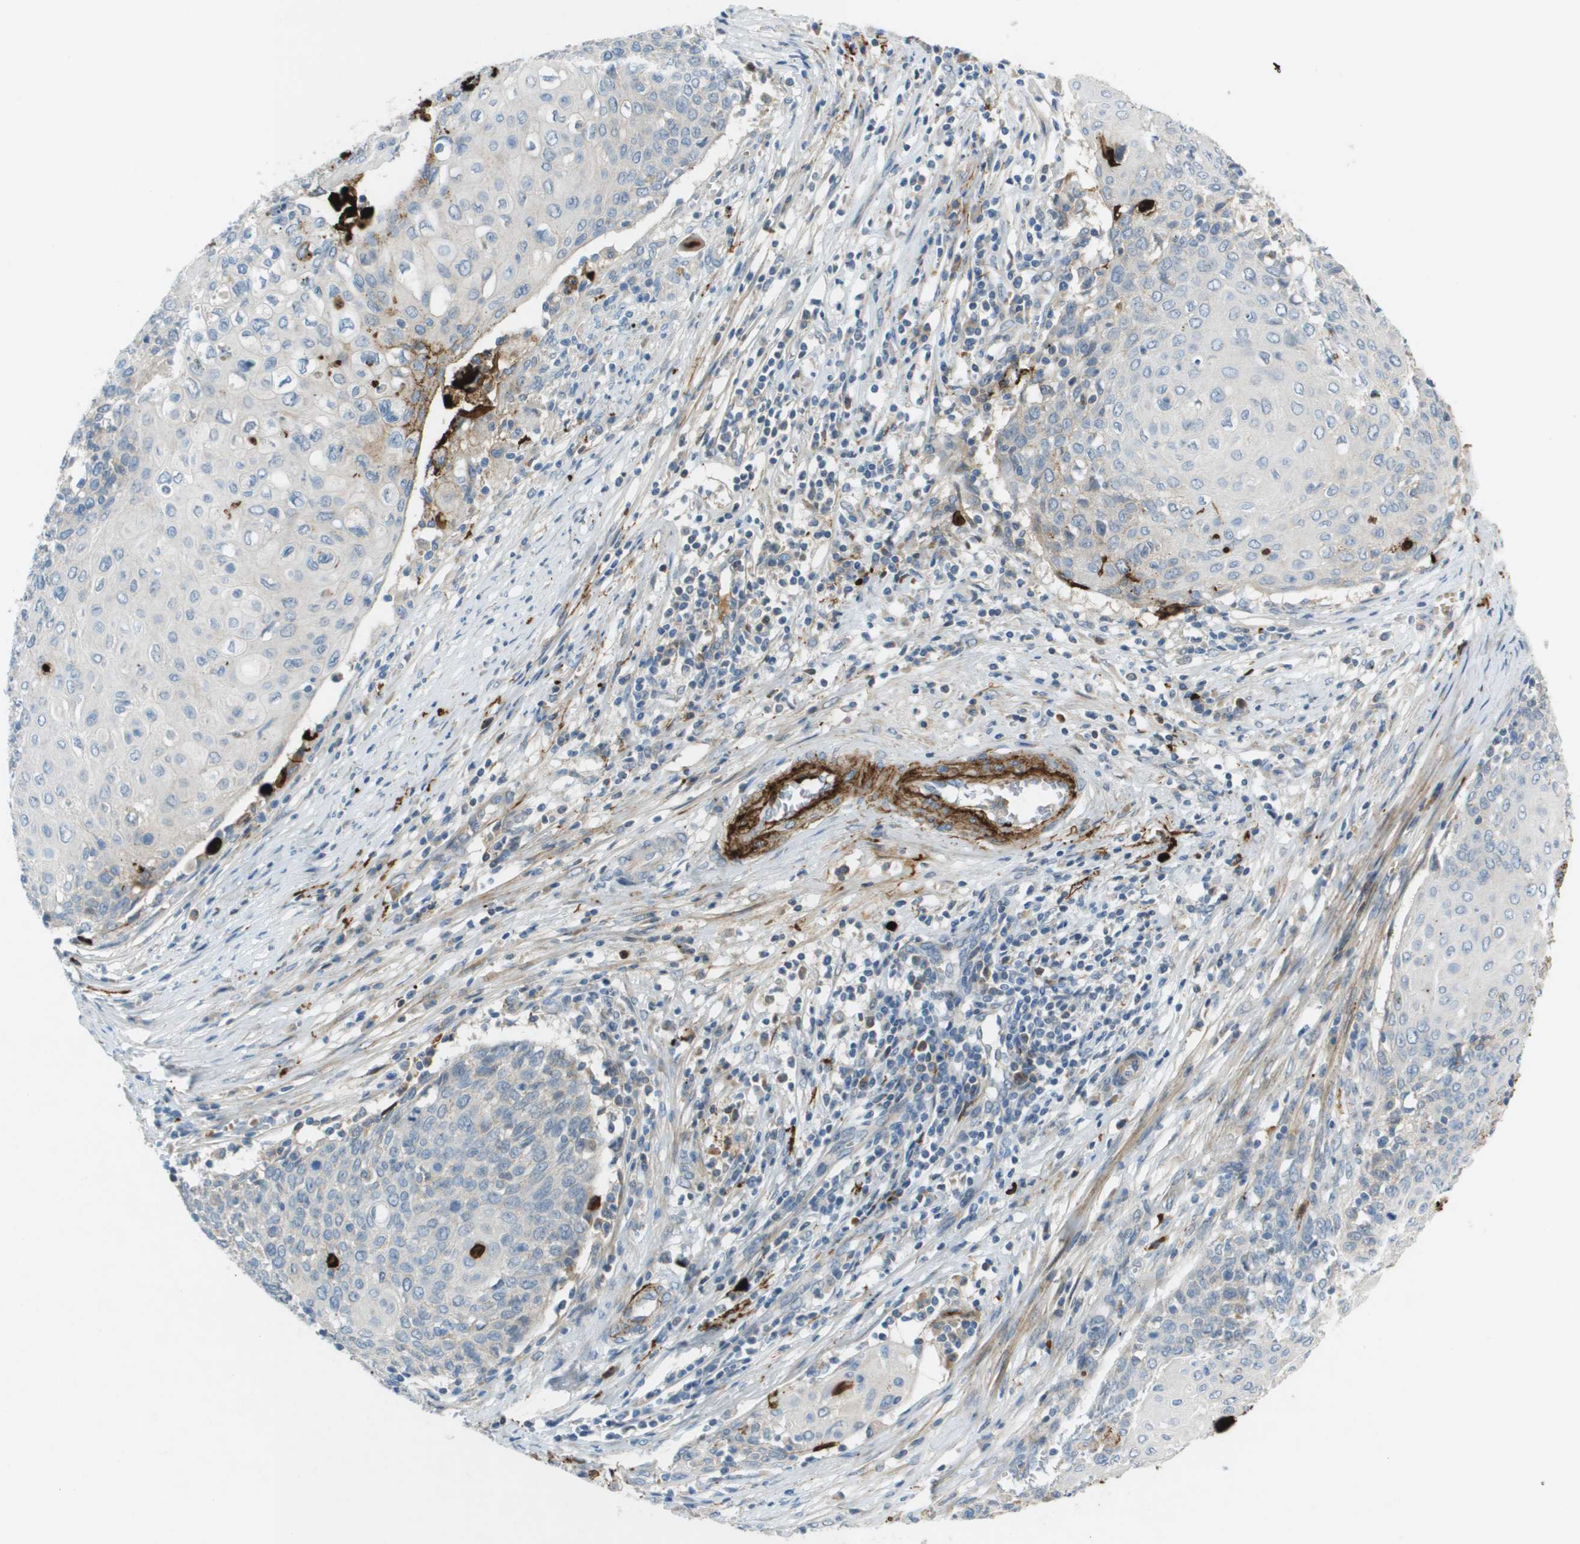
{"staining": {"intensity": "negative", "quantity": "none", "location": "none"}, "tissue": "cervical cancer", "cell_type": "Tumor cells", "image_type": "cancer", "snomed": [{"axis": "morphology", "description": "Squamous cell carcinoma, NOS"}, {"axis": "topography", "description": "Cervix"}], "caption": "IHC of squamous cell carcinoma (cervical) displays no expression in tumor cells.", "gene": "VTN", "patient": {"sex": "female", "age": 39}}